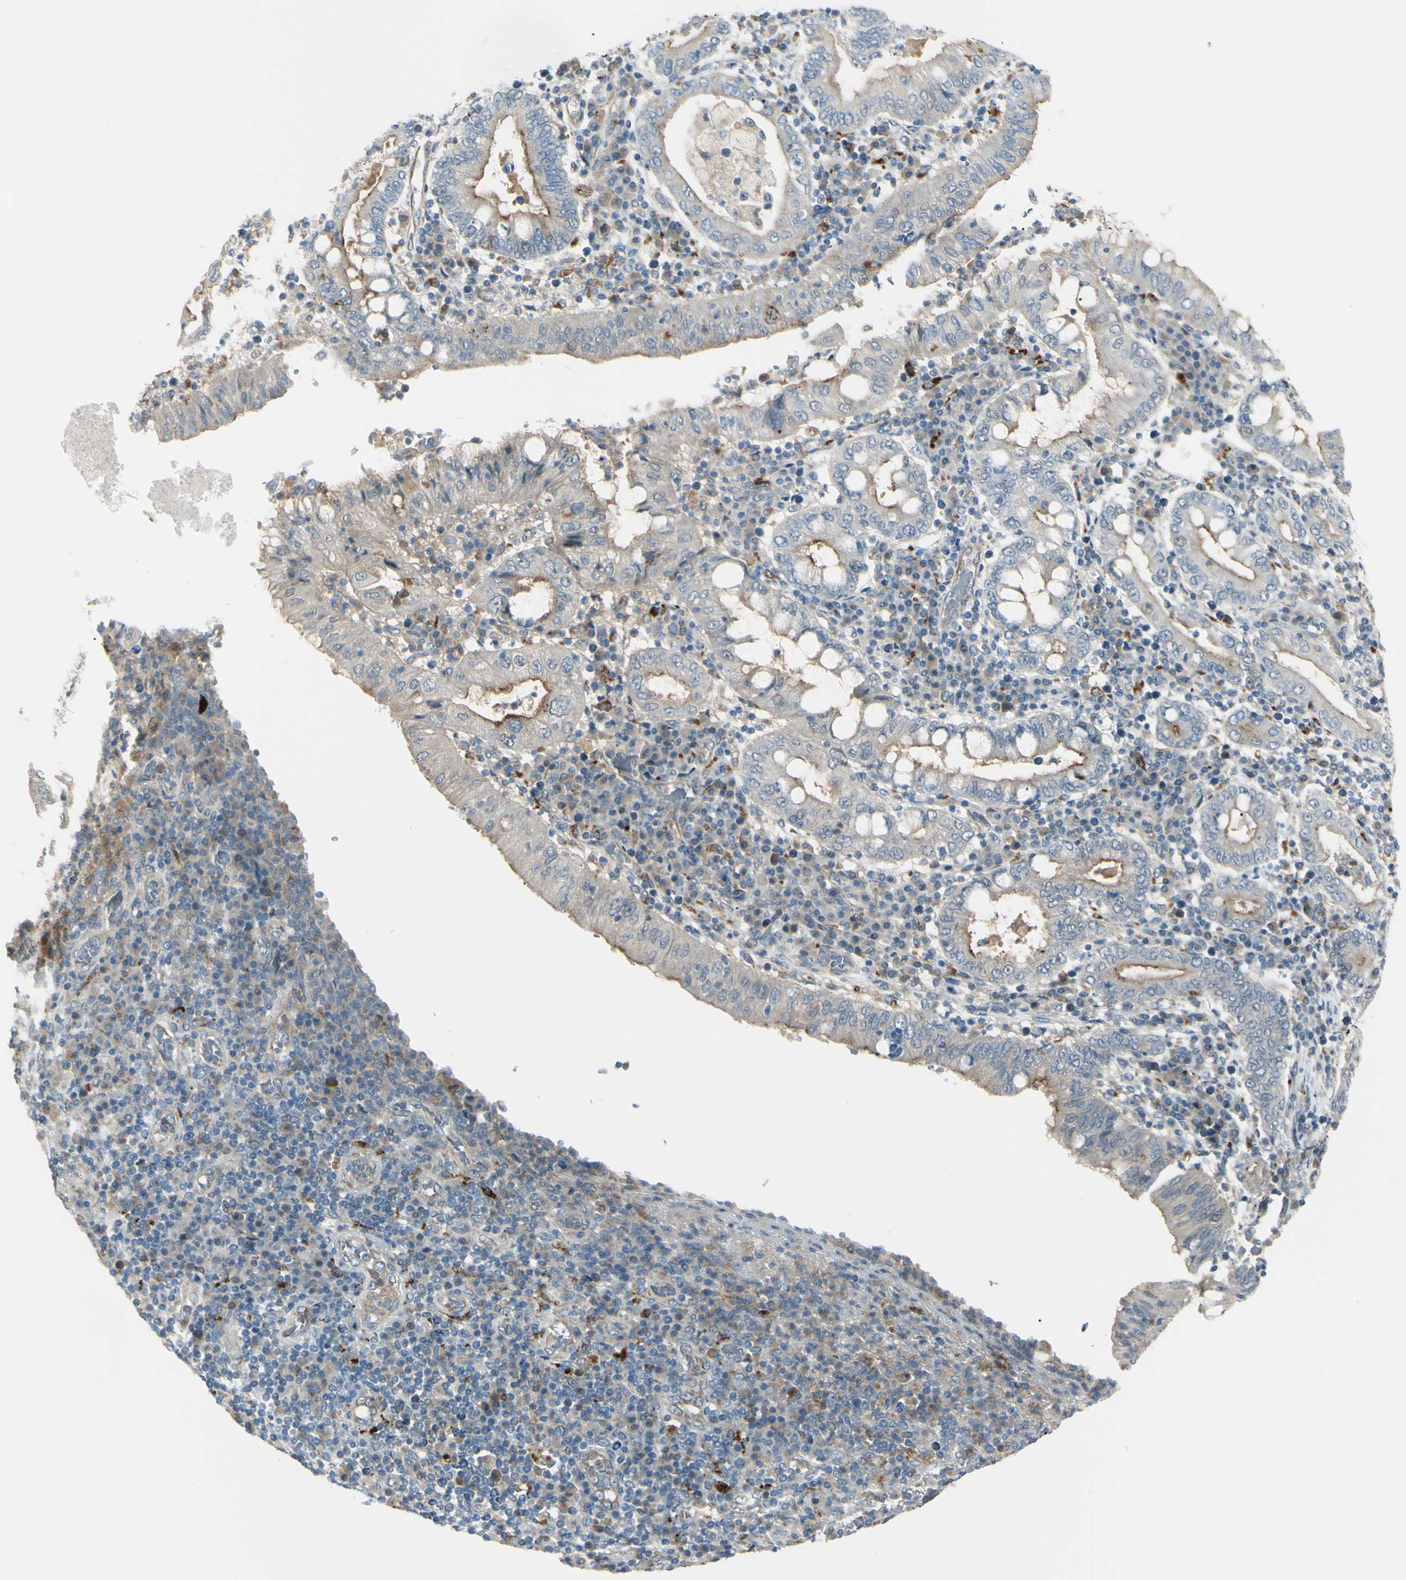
{"staining": {"intensity": "moderate", "quantity": "25%-75%", "location": "cytoplasmic/membranous"}, "tissue": "stomach cancer", "cell_type": "Tumor cells", "image_type": "cancer", "snomed": [{"axis": "morphology", "description": "Normal tissue, NOS"}, {"axis": "morphology", "description": "Adenocarcinoma, NOS"}, {"axis": "topography", "description": "Esophagus"}, {"axis": "topography", "description": "Stomach, upper"}, {"axis": "topography", "description": "Peripheral nerve tissue"}], "caption": "Protein expression analysis of human stomach cancer (adenocarcinoma) reveals moderate cytoplasmic/membranous staining in about 25%-75% of tumor cells.", "gene": "LMTK2", "patient": {"sex": "male", "age": 62}}